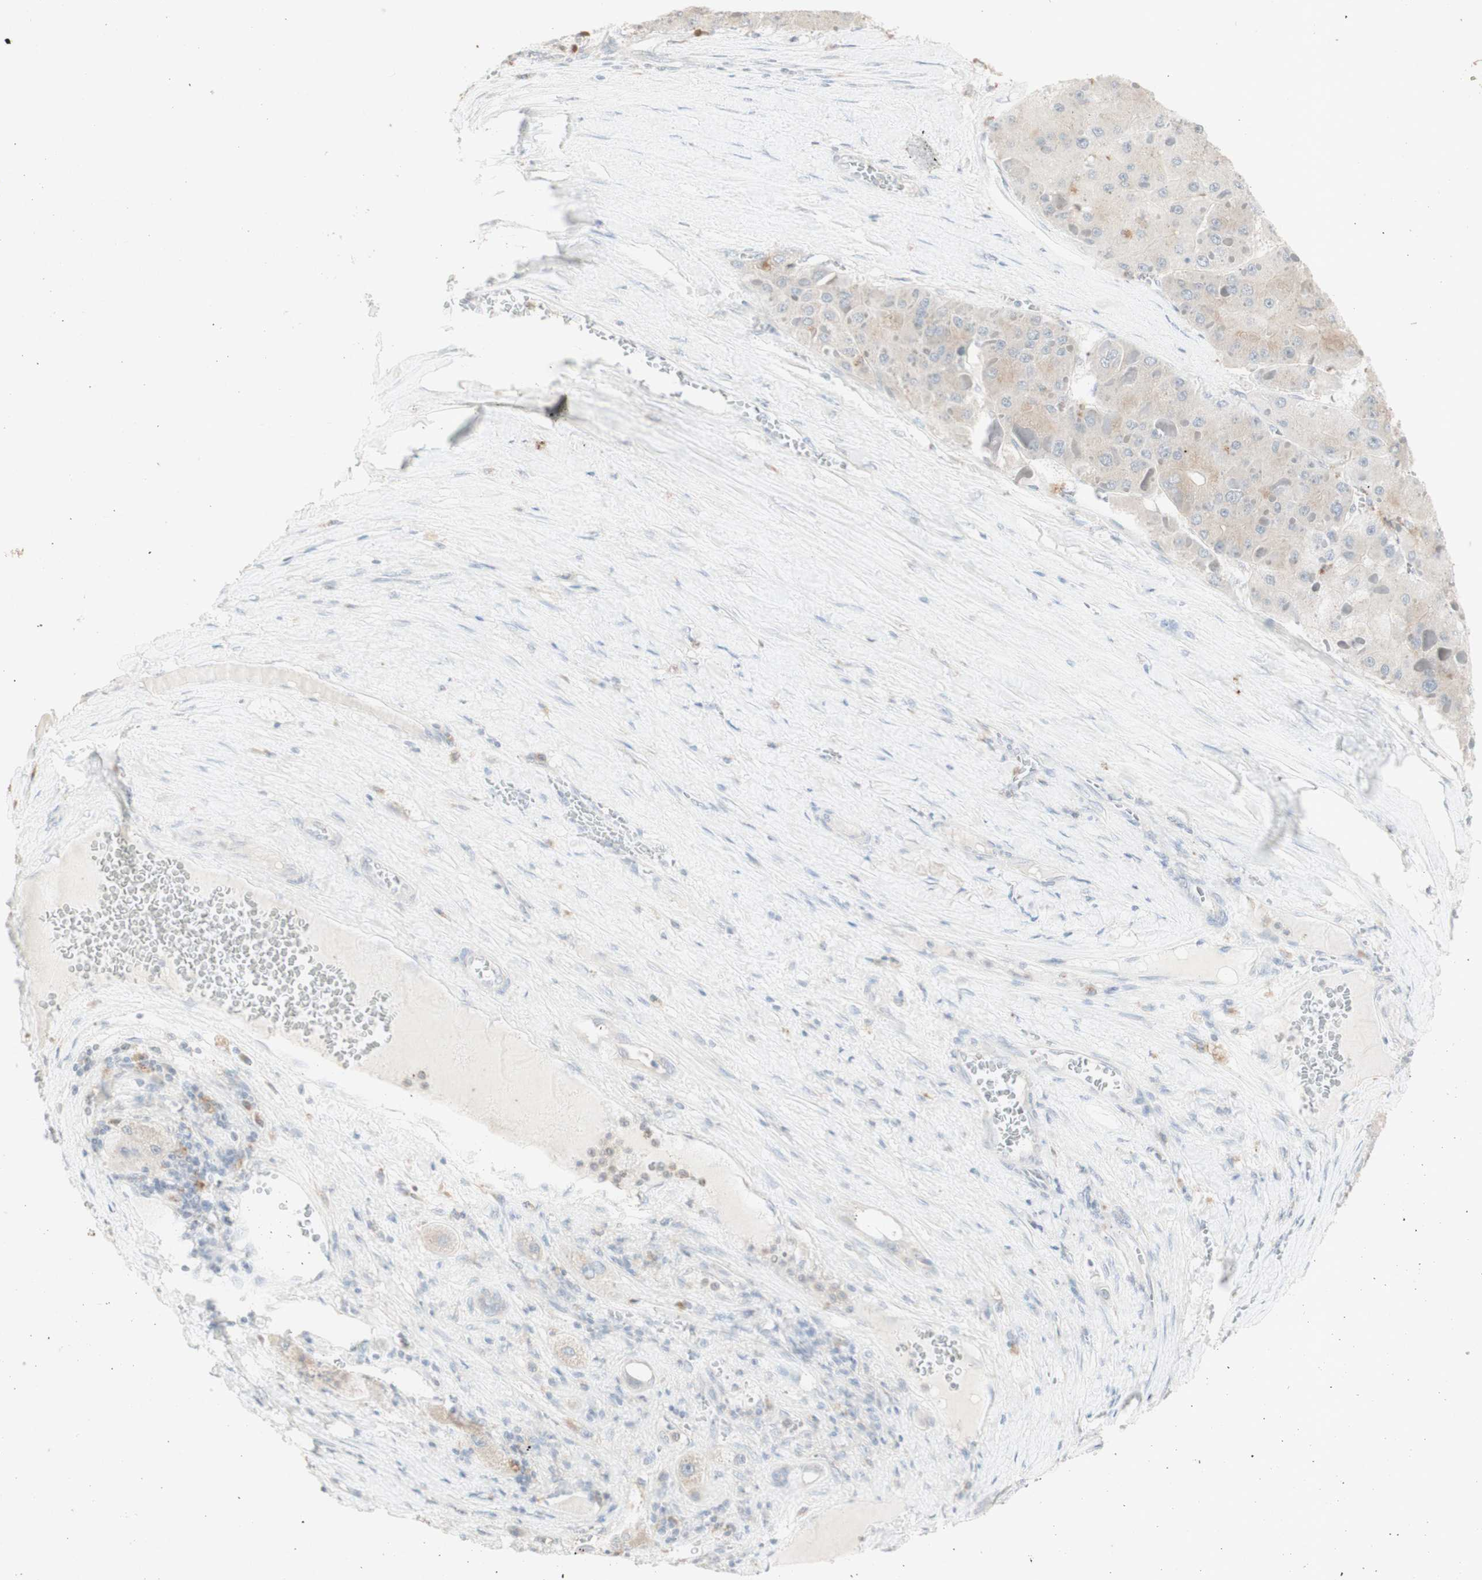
{"staining": {"intensity": "weak", "quantity": "<25%", "location": "cytoplasmic/membranous"}, "tissue": "liver cancer", "cell_type": "Tumor cells", "image_type": "cancer", "snomed": [{"axis": "morphology", "description": "Carcinoma, Hepatocellular, NOS"}, {"axis": "topography", "description": "Liver"}], "caption": "This is a micrograph of immunohistochemistry (IHC) staining of hepatocellular carcinoma (liver), which shows no expression in tumor cells. (DAB IHC, high magnification).", "gene": "ATP6V1B1", "patient": {"sex": "female", "age": 73}}